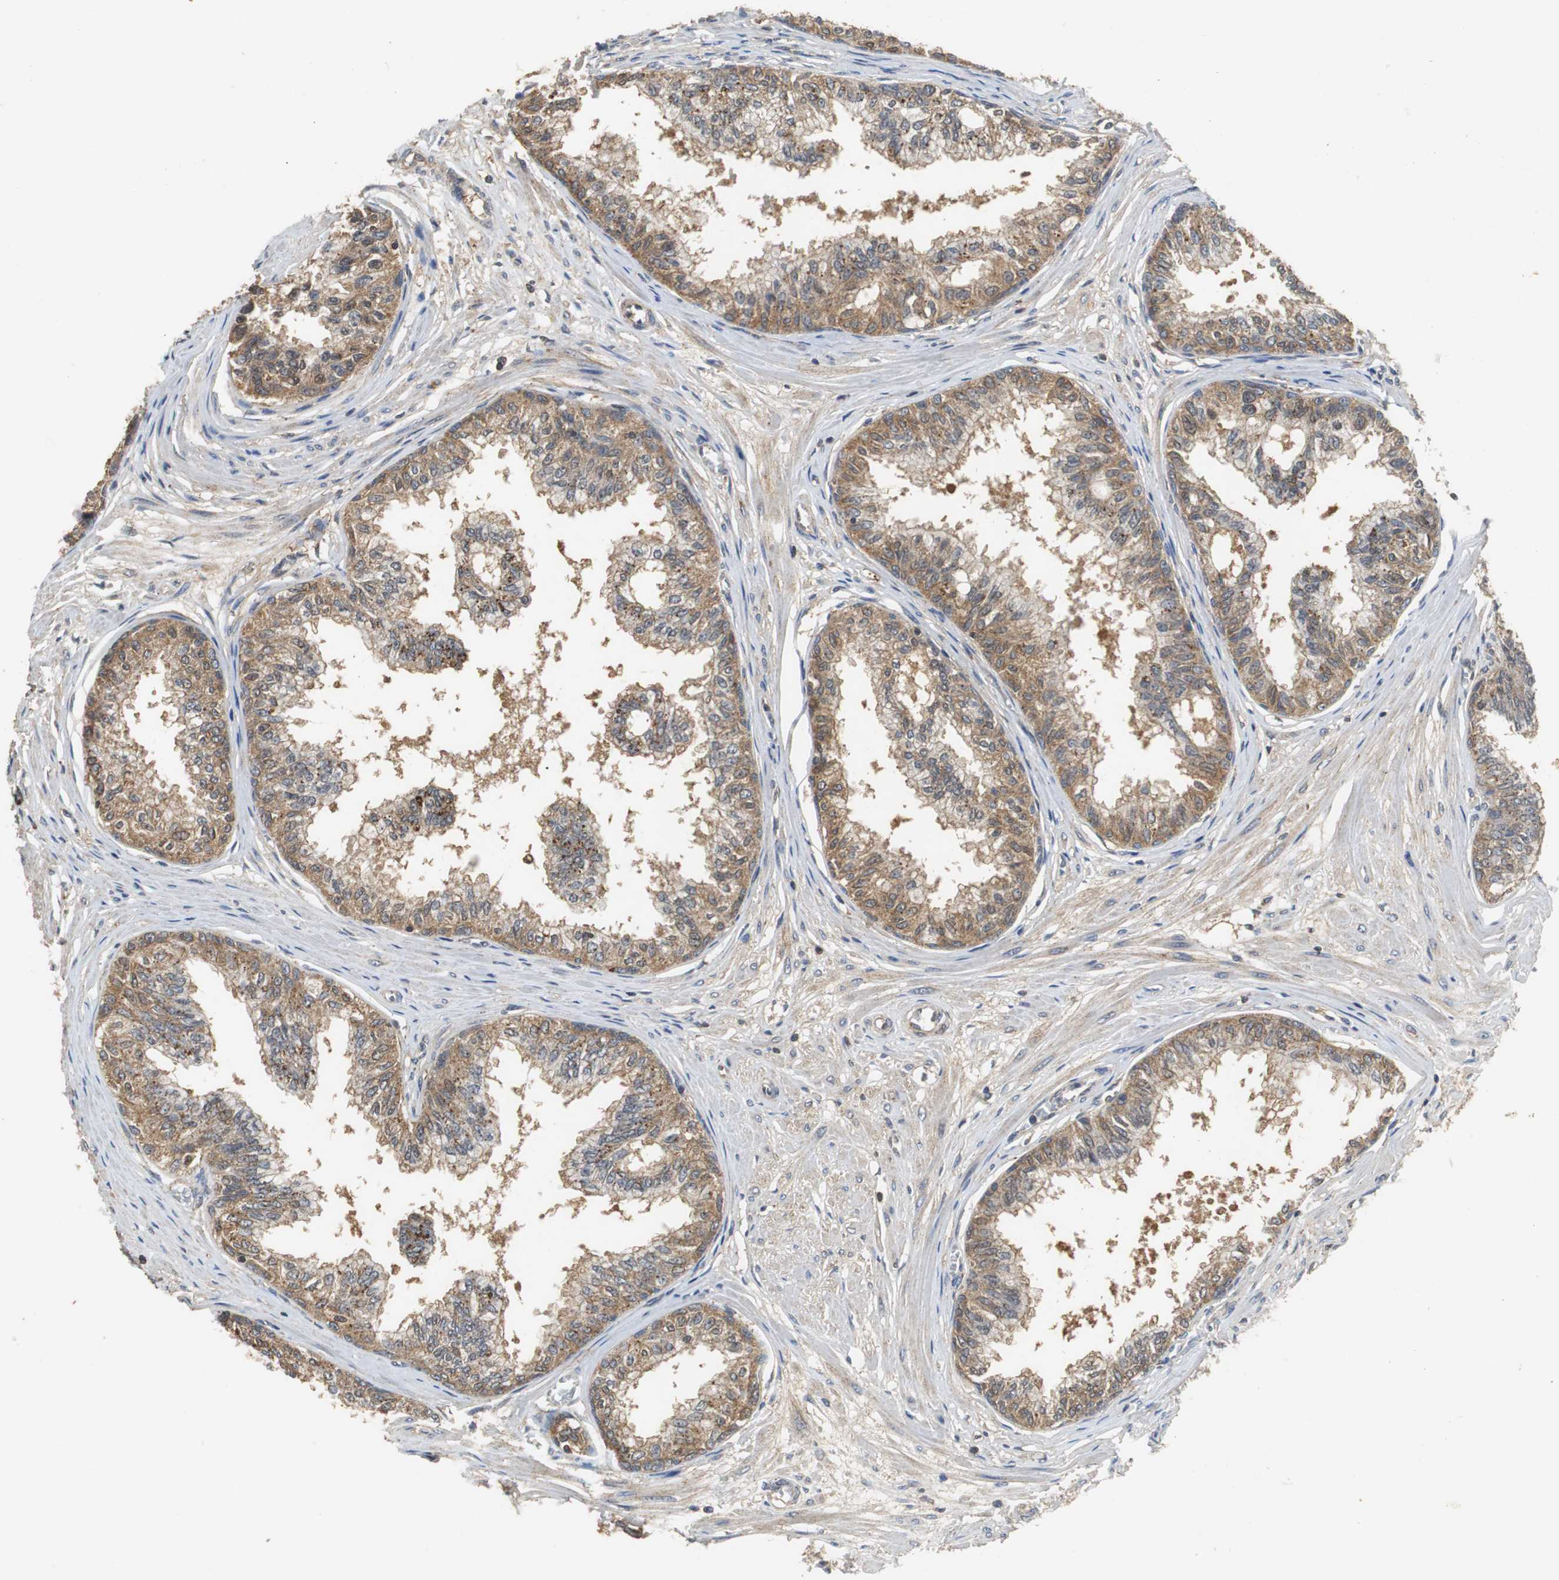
{"staining": {"intensity": "moderate", "quantity": ">75%", "location": "cytoplasmic/membranous"}, "tissue": "prostate", "cell_type": "Glandular cells", "image_type": "normal", "snomed": [{"axis": "morphology", "description": "Normal tissue, NOS"}, {"axis": "topography", "description": "Prostate"}, {"axis": "topography", "description": "Seminal veicle"}], "caption": "Immunohistochemical staining of unremarkable prostate displays medium levels of moderate cytoplasmic/membranous positivity in approximately >75% of glandular cells. The protein is stained brown, and the nuclei are stained in blue (DAB IHC with brightfield microscopy, high magnification).", "gene": "VBP1", "patient": {"sex": "male", "age": 60}}